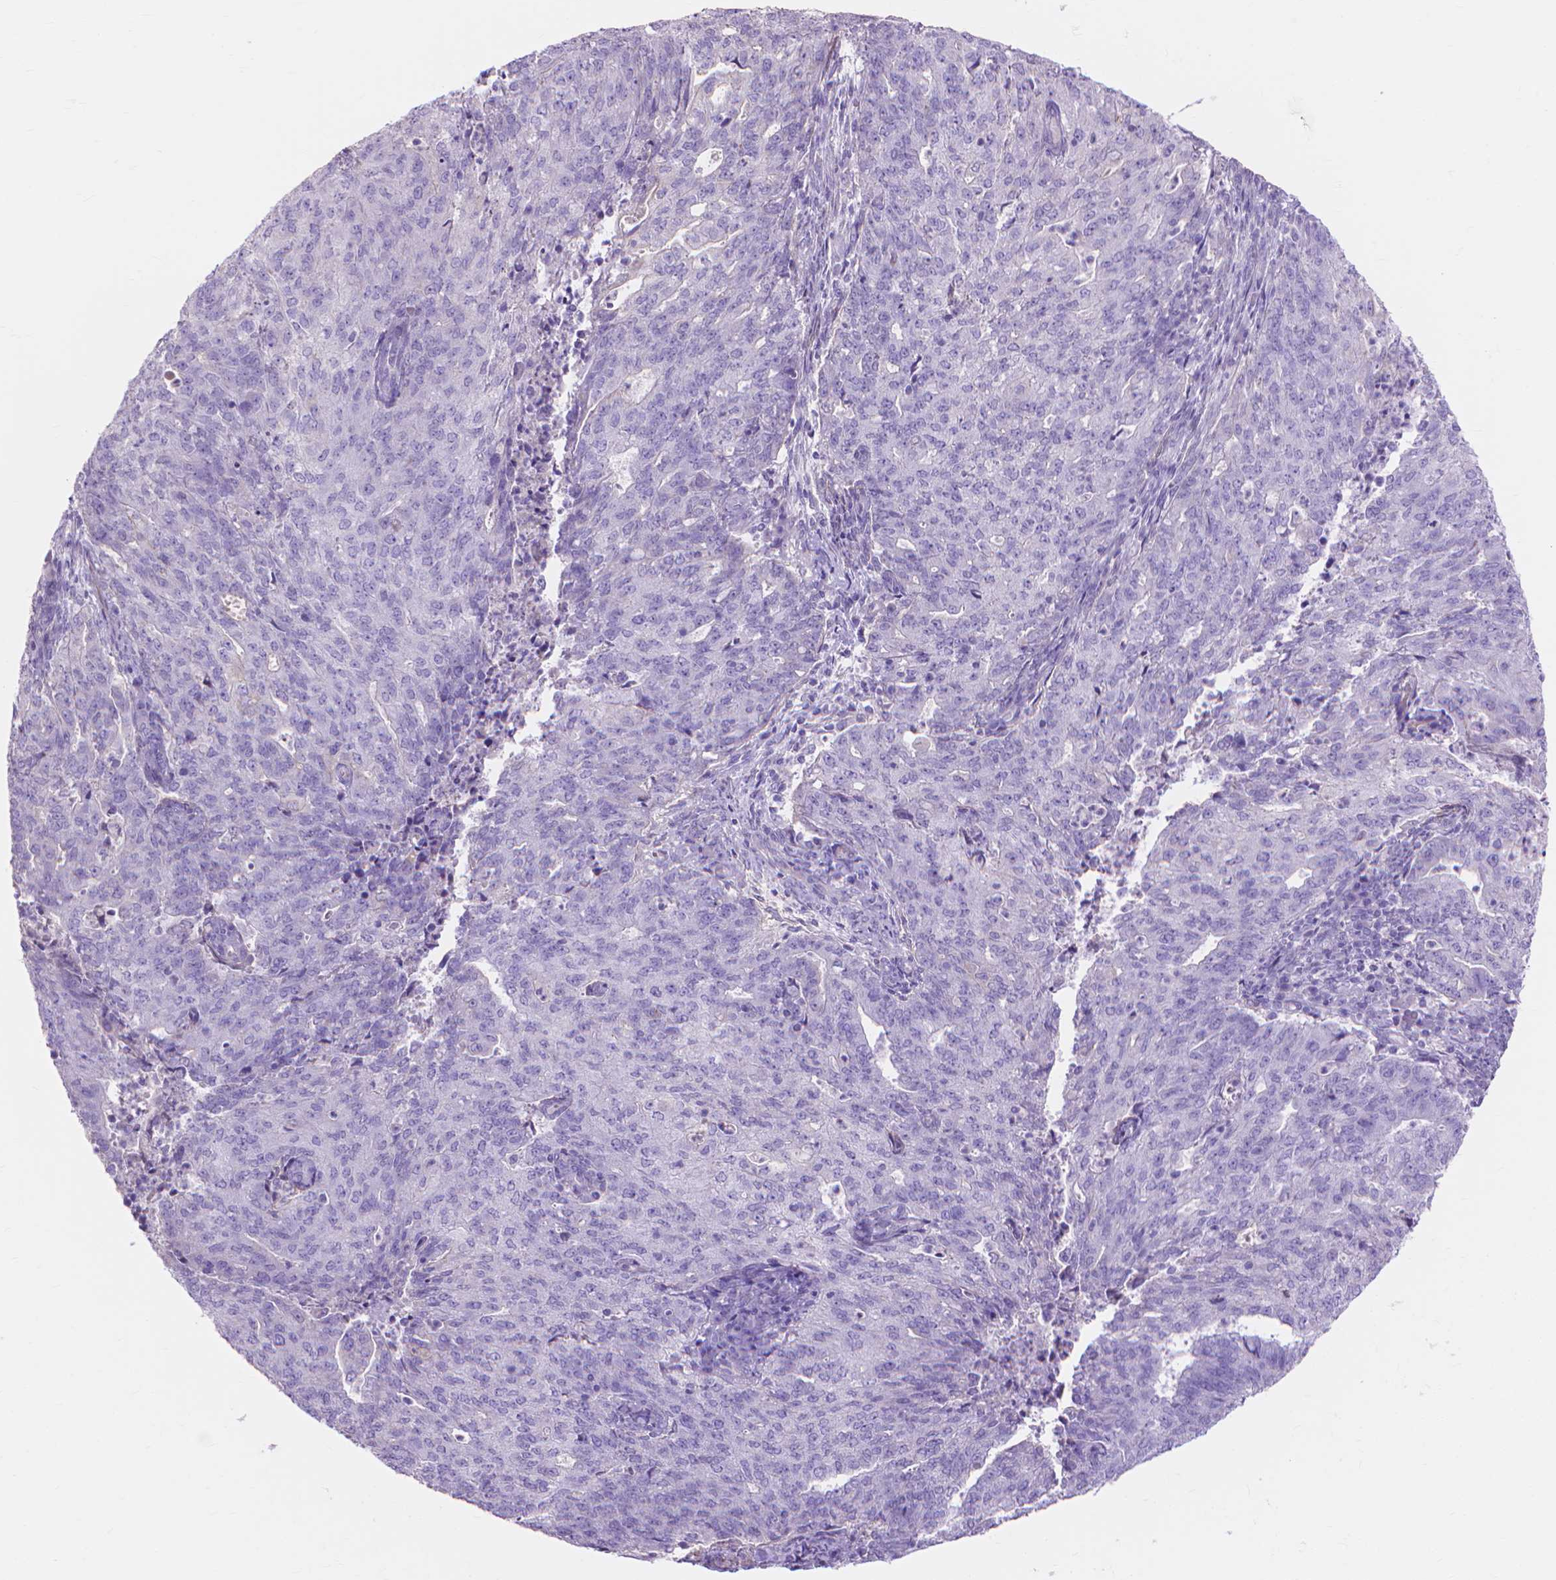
{"staining": {"intensity": "negative", "quantity": "none", "location": "none"}, "tissue": "endometrial cancer", "cell_type": "Tumor cells", "image_type": "cancer", "snomed": [{"axis": "morphology", "description": "Adenocarcinoma, NOS"}, {"axis": "topography", "description": "Endometrium"}], "caption": "Tumor cells are negative for brown protein staining in endometrial cancer. (DAB IHC with hematoxylin counter stain).", "gene": "MBLAC1", "patient": {"sex": "female", "age": 82}}